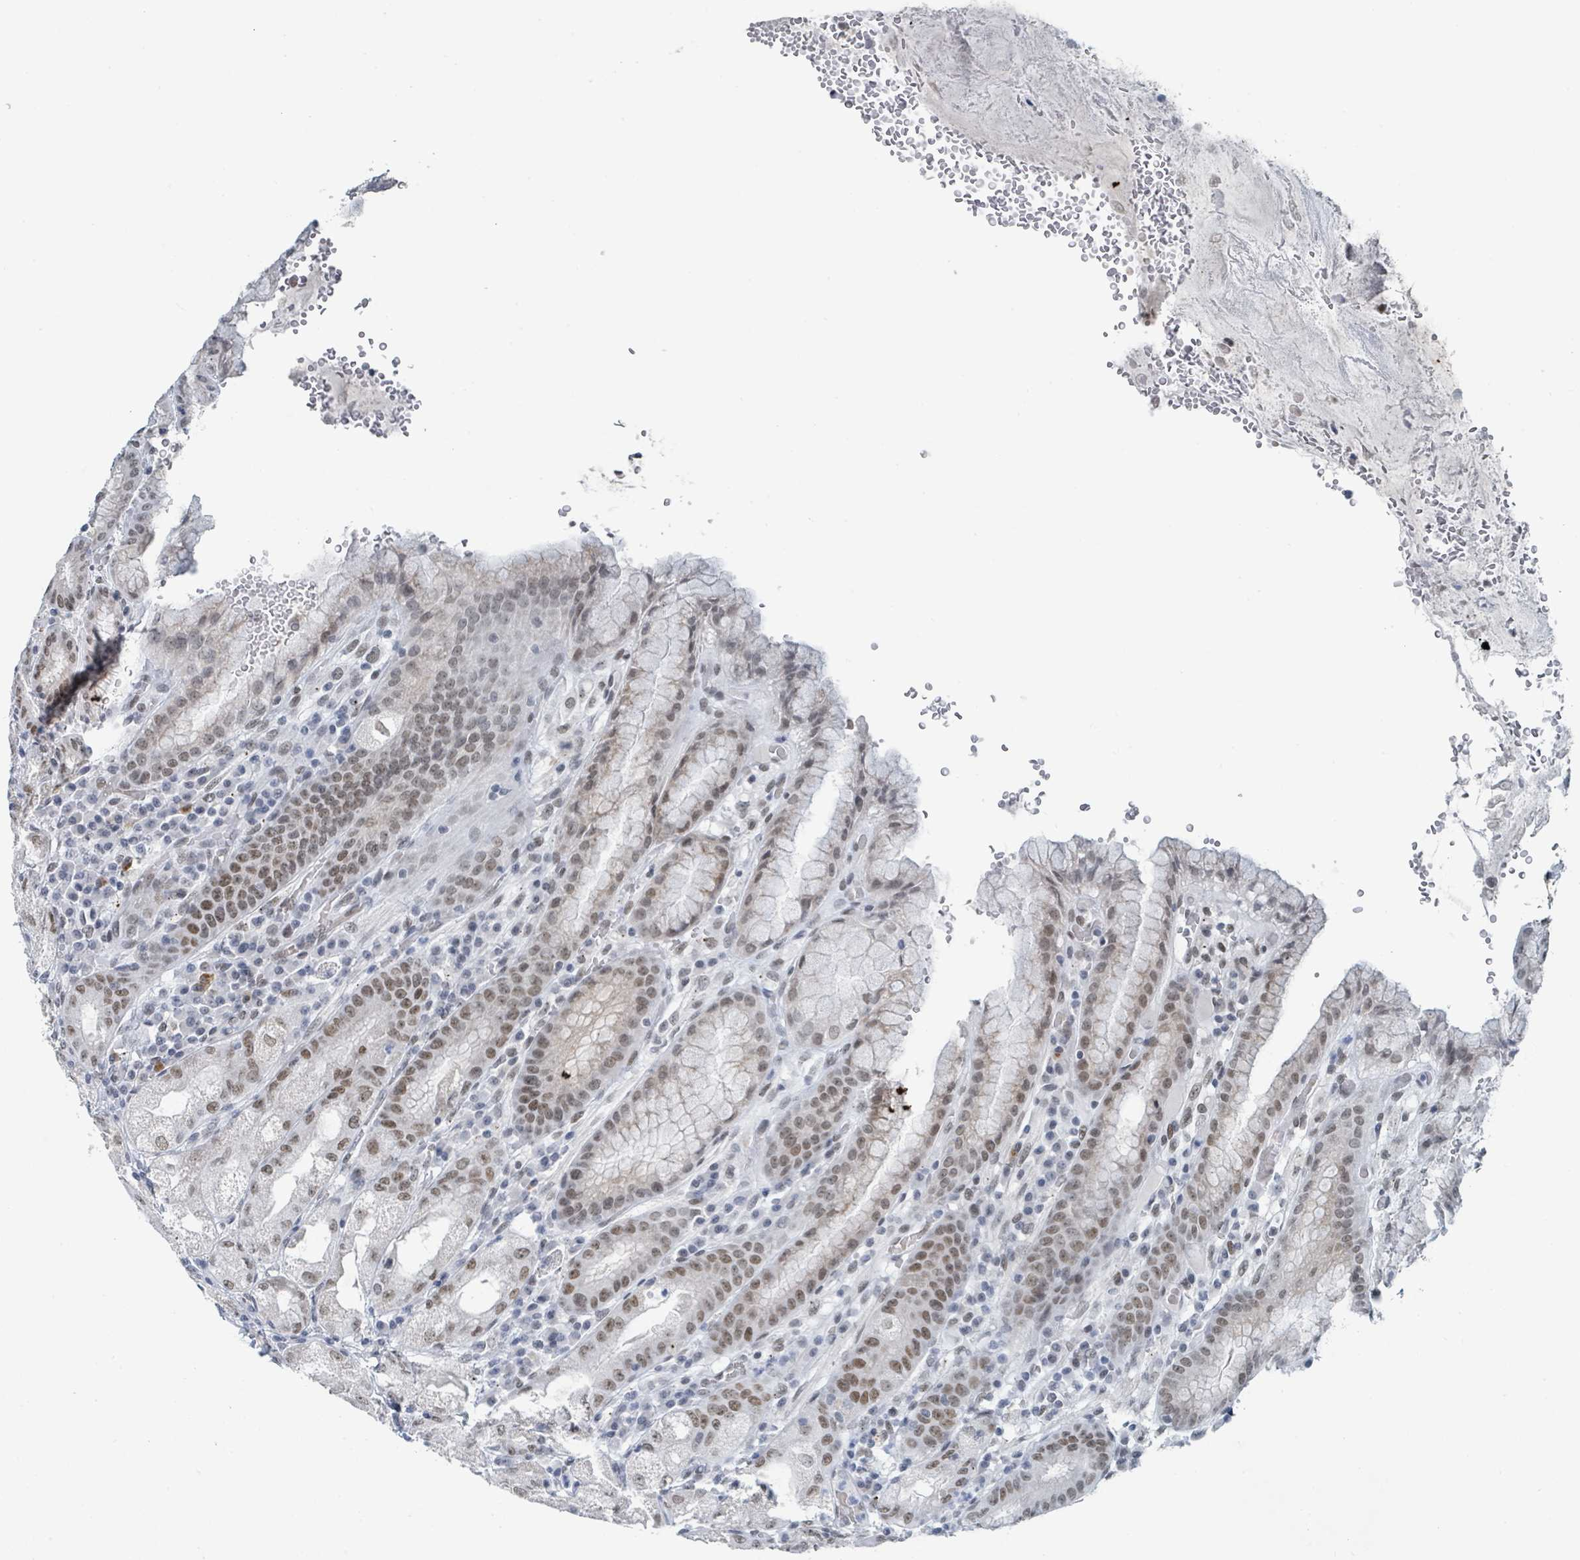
{"staining": {"intensity": "moderate", "quantity": "25%-75%", "location": "nuclear"}, "tissue": "stomach", "cell_type": "Glandular cells", "image_type": "normal", "snomed": [{"axis": "morphology", "description": "Normal tissue, NOS"}, {"axis": "topography", "description": "Stomach, upper"}], "caption": "Glandular cells show medium levels of moderate nuclear positivity in about 25%-75% of cells in normal human stomach.", "gene": "EHMT2", "patient": {"sex": "male", "age": 52}}